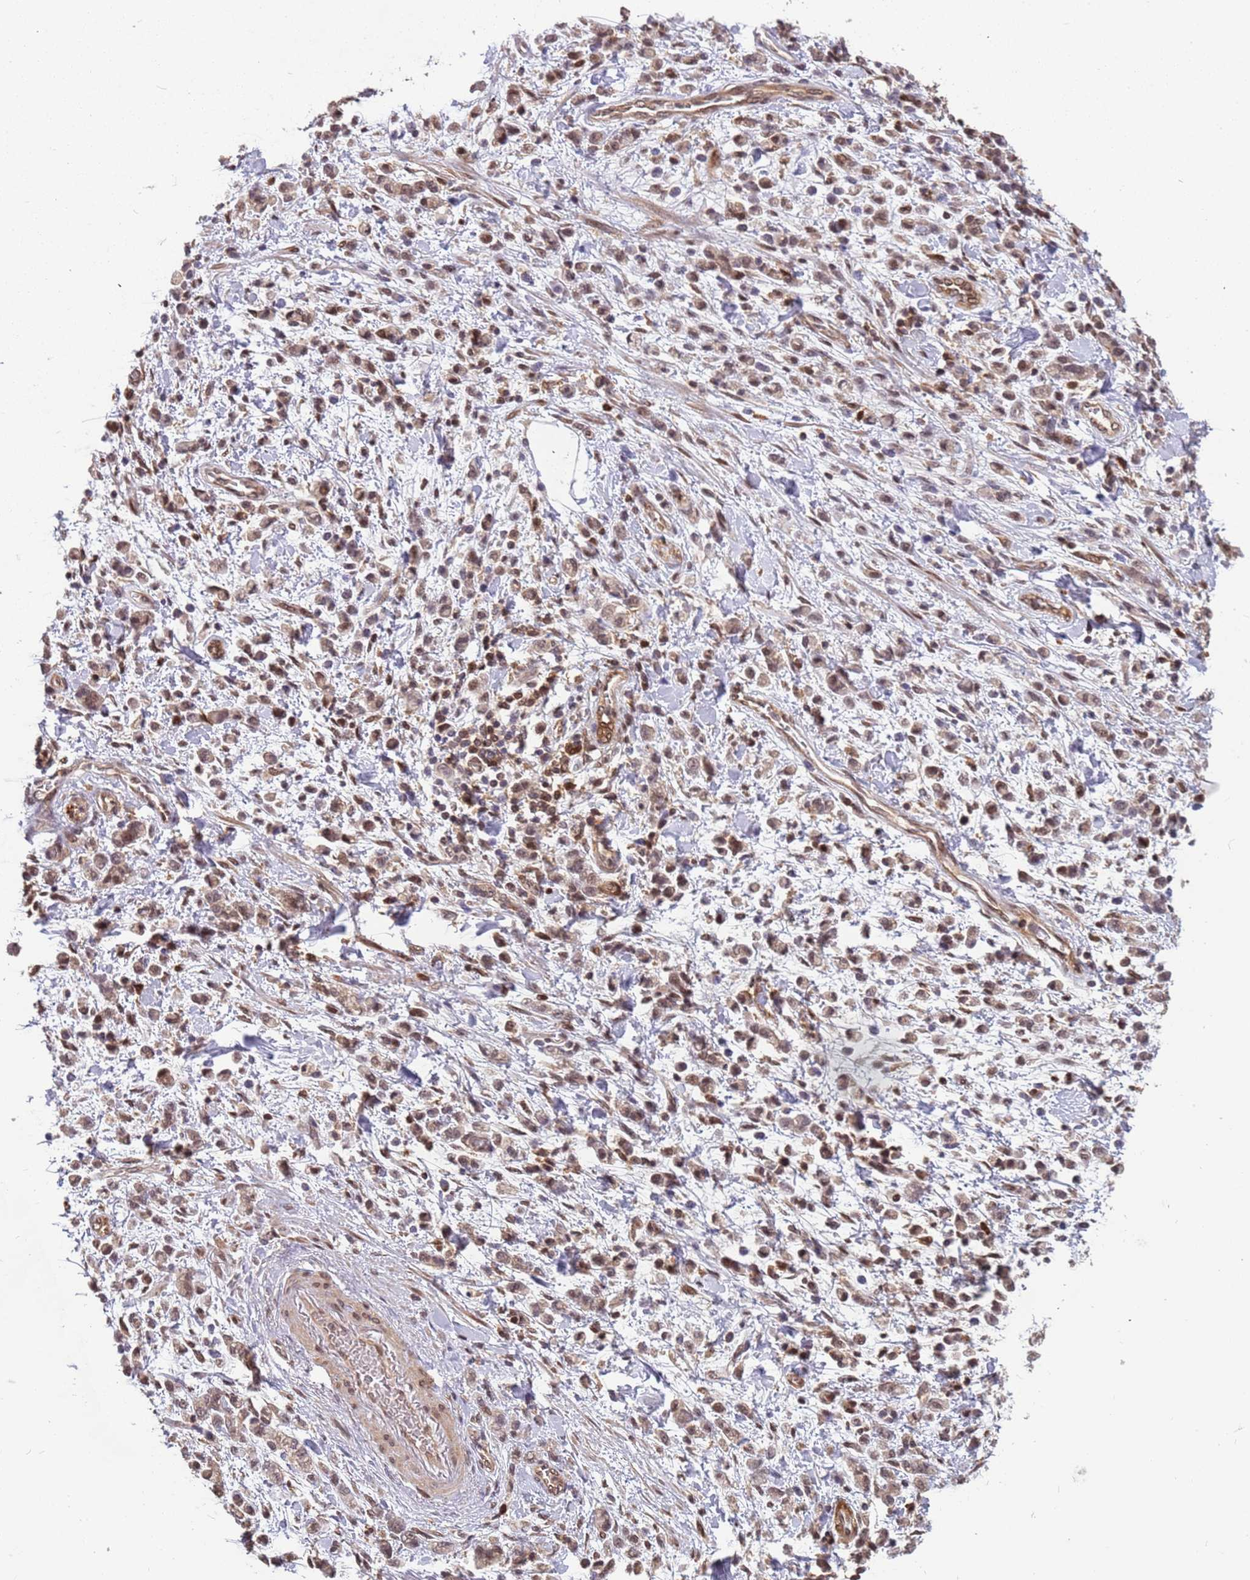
{"staining": {"intensity": "moderate", "quantity": ">75%", "location": "nuclear"}, "tissue": "stomach cancer", "cell_type": "Tumor cells", "image_type": "cancer", "snomed": [{"axis": "morphology", "description": "Adenocarcinoma, NOS"}, {"axis": "topography", "description": "Stomach"}], "caption": "Immunohistochemistry (IHC) image of human adenocarcinoma (stomach) stained for a protein (brown), which shows medium levels of moderate nuclear staining in about >75% of tumor cells.", "gene": "GBP2", "patient": {"sex": "male", "age": 76}}